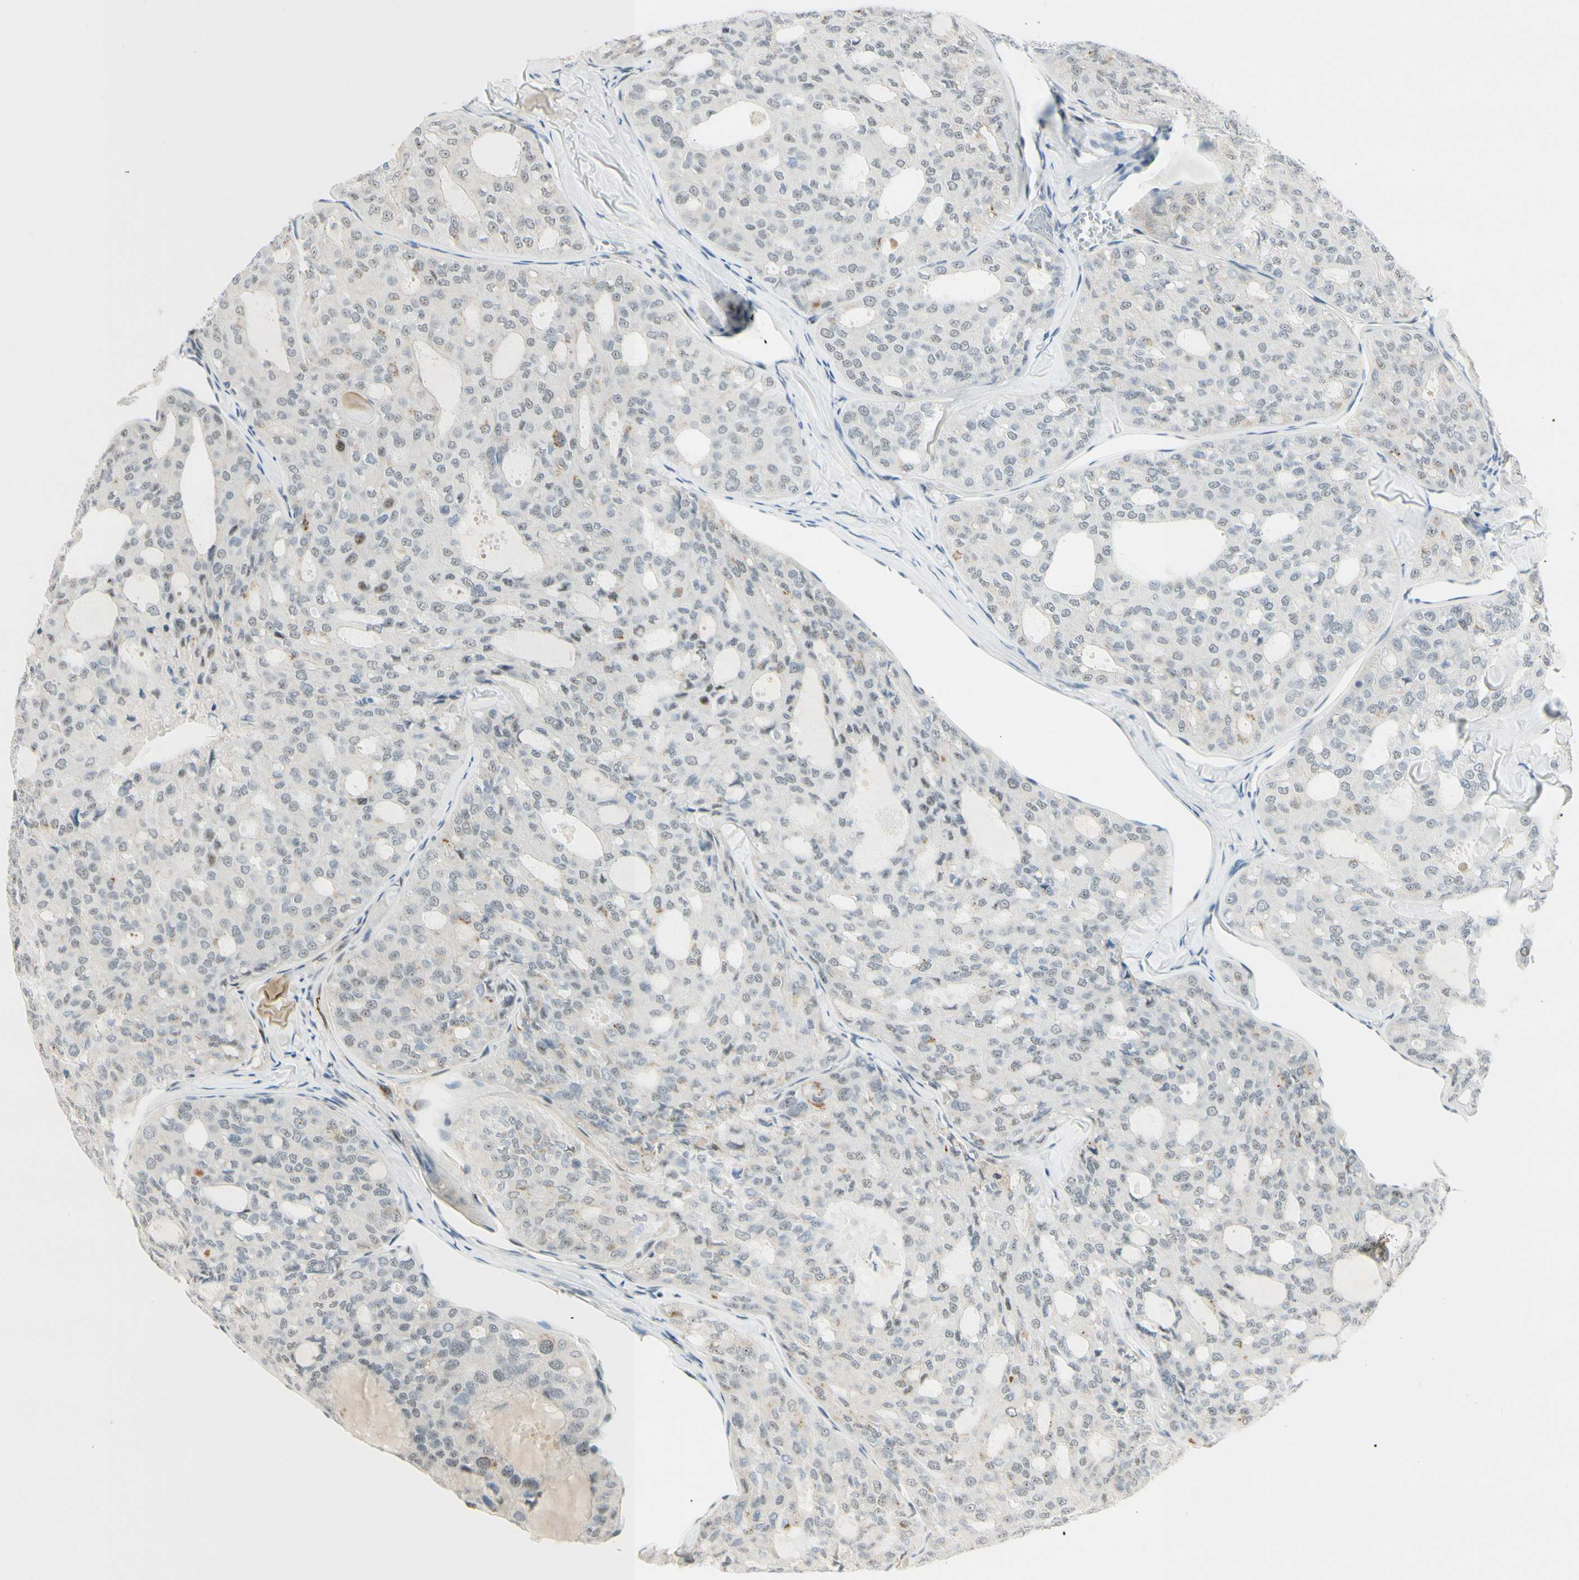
{"staining": {"intensity": "negative", "quantity": "none", "location": "none"}, "tissue": "thyroid cancer", "cell_type": "Tumor cells", "image_type": "cancer", "snomed": [{"axis": "morphology", "description": "Follicular adenoma carcinoma, NOS"}, {"axis": "topography", "description": "Thyroid gland"}], "caption": "Human thyroid cancer stained for a protein using immunohistochemistry (IHC) shows no expression in tumor cells.", "gene": "B4GALNT1", "patient": {"sex": "male", "age": 75}}